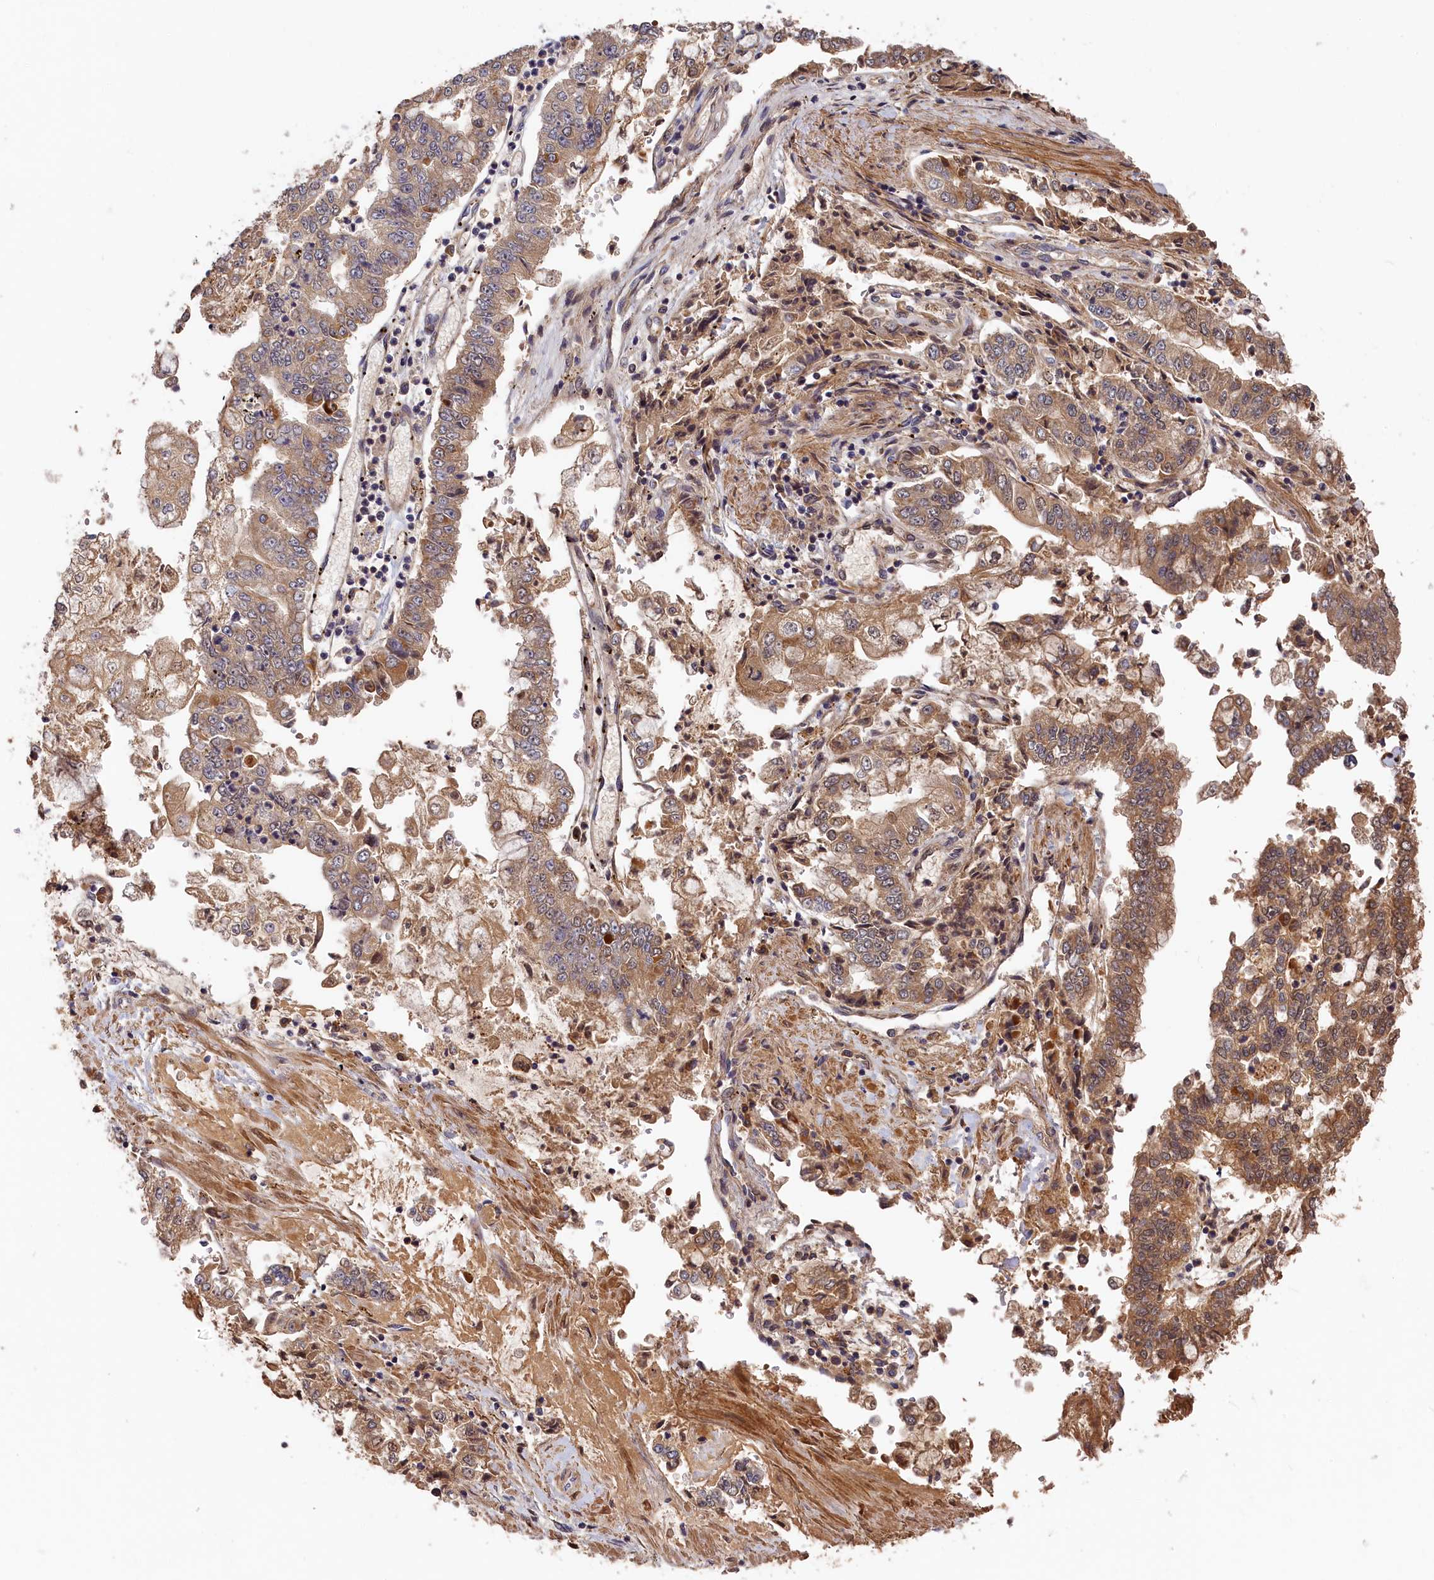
{"staining": {"intensity": "moderate", "quantity": ">75%", "location": "cytoplasmic/membranous"}, "tissue": "stomach cancer", "cell_type": "Tumor cells", "image_type": "cancer", "snomed": [{"axis": "morphology", "description": "Adenocarcinoma, NOS"}, {"axis": "topography", "description": "Stomach"}], "caption": "Stomach adenocarcinoma stained with a protein marker shows moderate staining in tumor cells.", "gene": "ITIH1", "patient": {"sex": "male", "age": 76}}